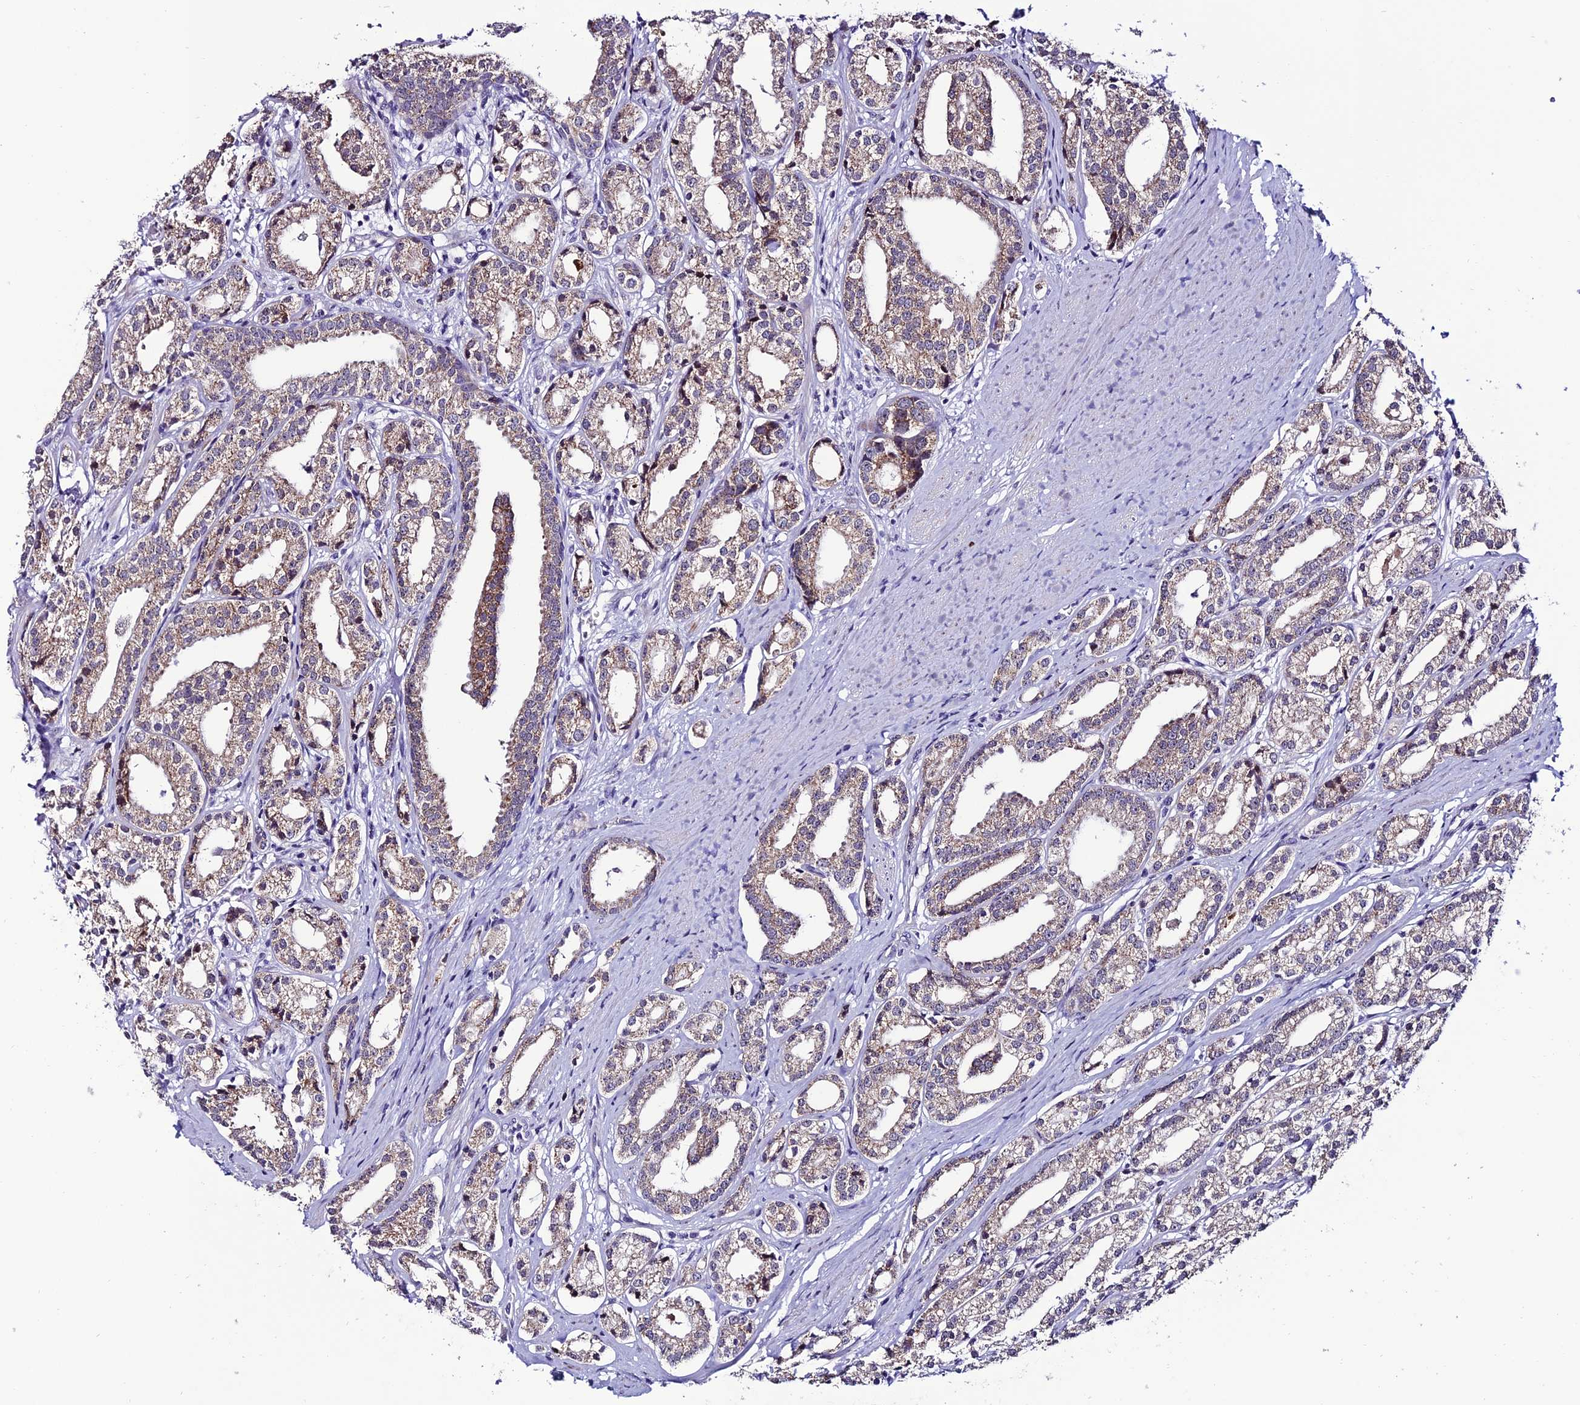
{"staining": {"intensity": "weak", "quantity": ">75%", "location": "cytoplasmic/membranous"}, "tissue": "prostate cancer", "cell_type": "Tumor cells", "image_type": "cancer", "snomed": [{"axis": "morphology", "description": "Adenocarcinoma, High grade"}, {"axis": "topography", "description": "Prostate"}], "caption": "There is low levels of weak cytoplasmic/membranous positivity in tumor cells of adenocarcinoma (high-grade) (prostate), as demonstrated by immunohistochemical staining (brown color).", "gene": "SLC10A1", "patient": {"sex": "male", "age": 69}}